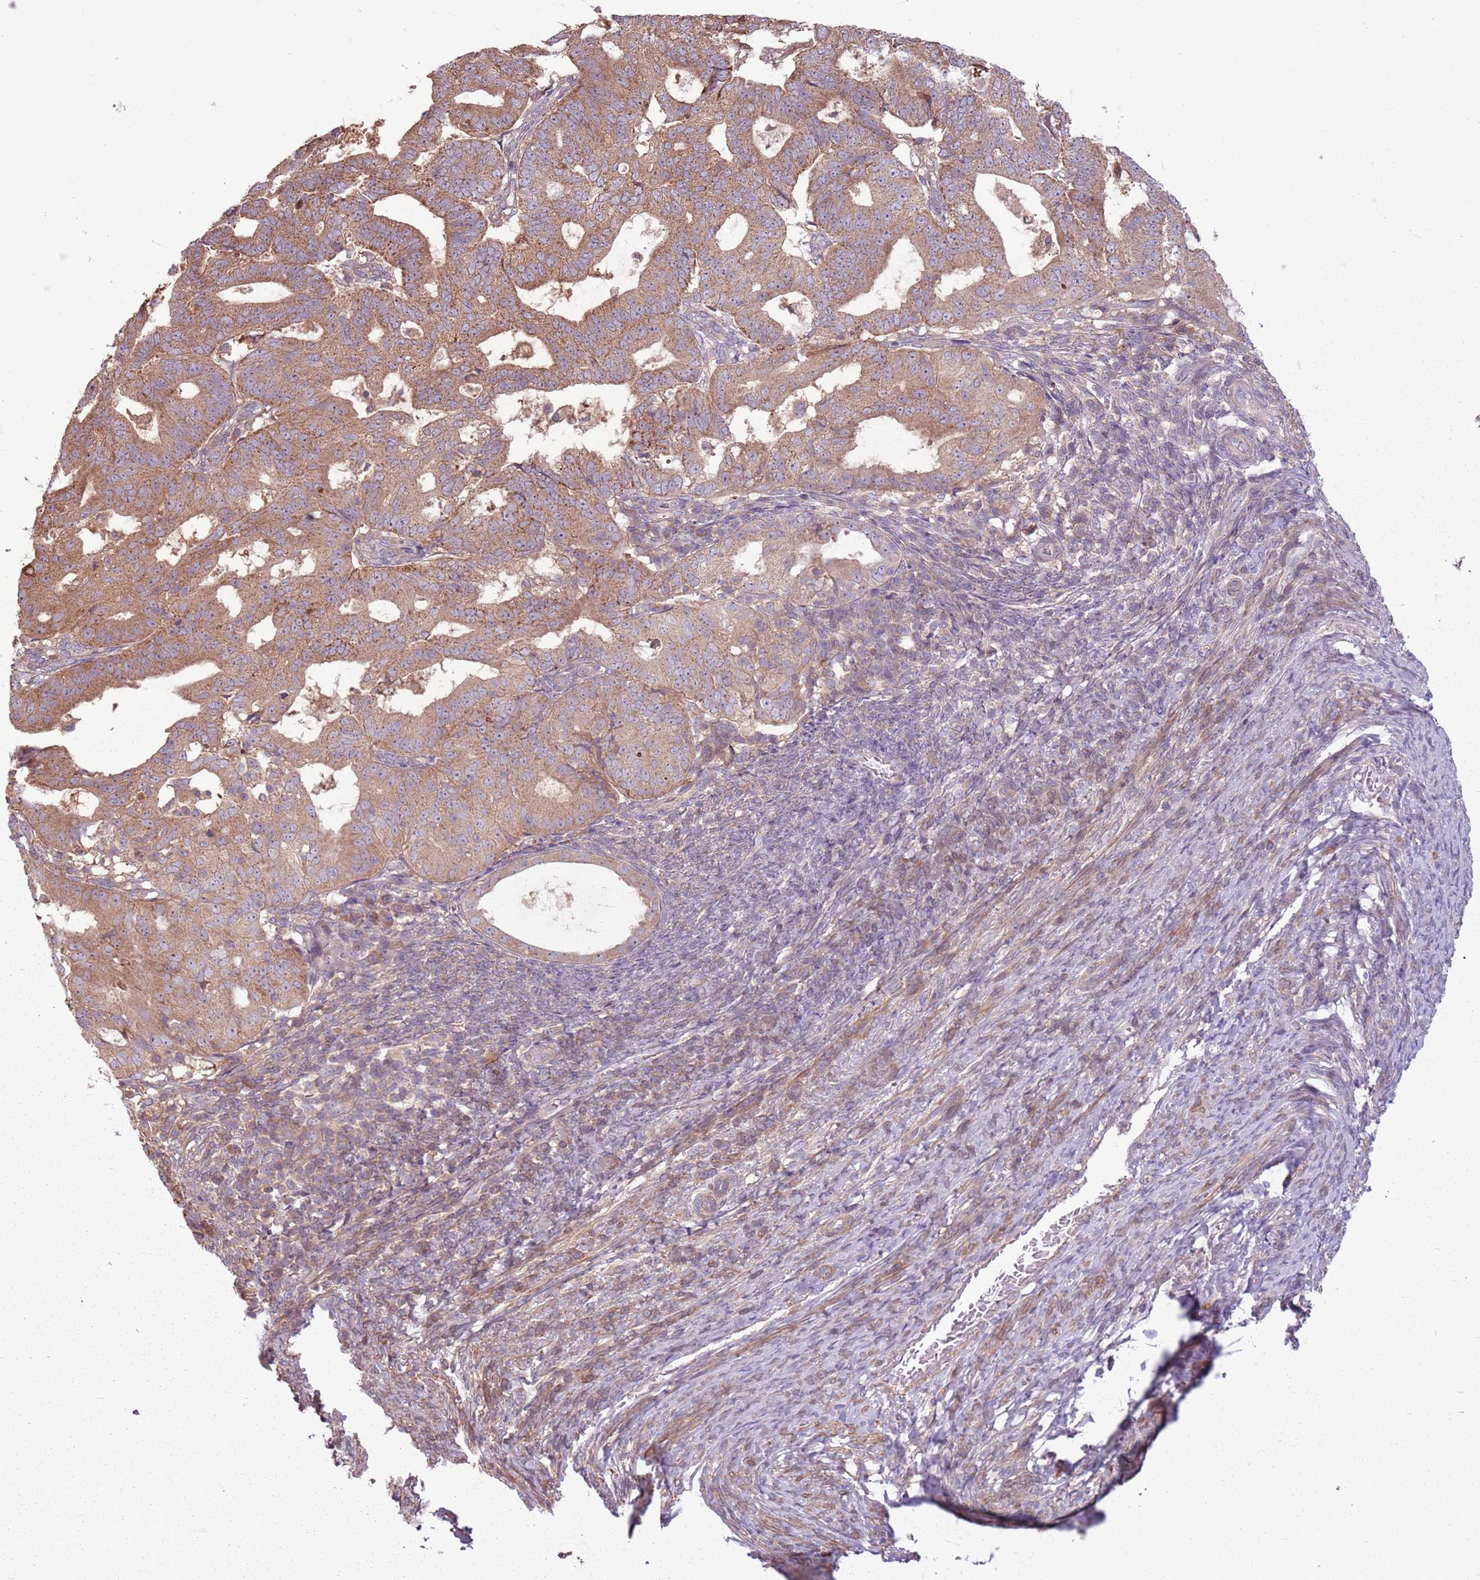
{"staining": {"intensity": "moderate", "quantity": ">75%", "location": "cytoplasmic/membranous"}, "tissue": "endometrial cancer", "cell_type": "Tumor cells", "image_type": "cancer", "snomed": [{"axis": "morphology", "description": "Adenocarcinoma, NOS"}, {"axis": "topography", "description": "Endometrium"}], "caption": "Immunohistochemical staining of endometrial adenocarcinoma demonstrates moderate cytoplasmic/membranous protein positivity in approximately >75% of tumor cells.", "gene": "RPL21", "patient": {"sex": "female", "age": 70}}